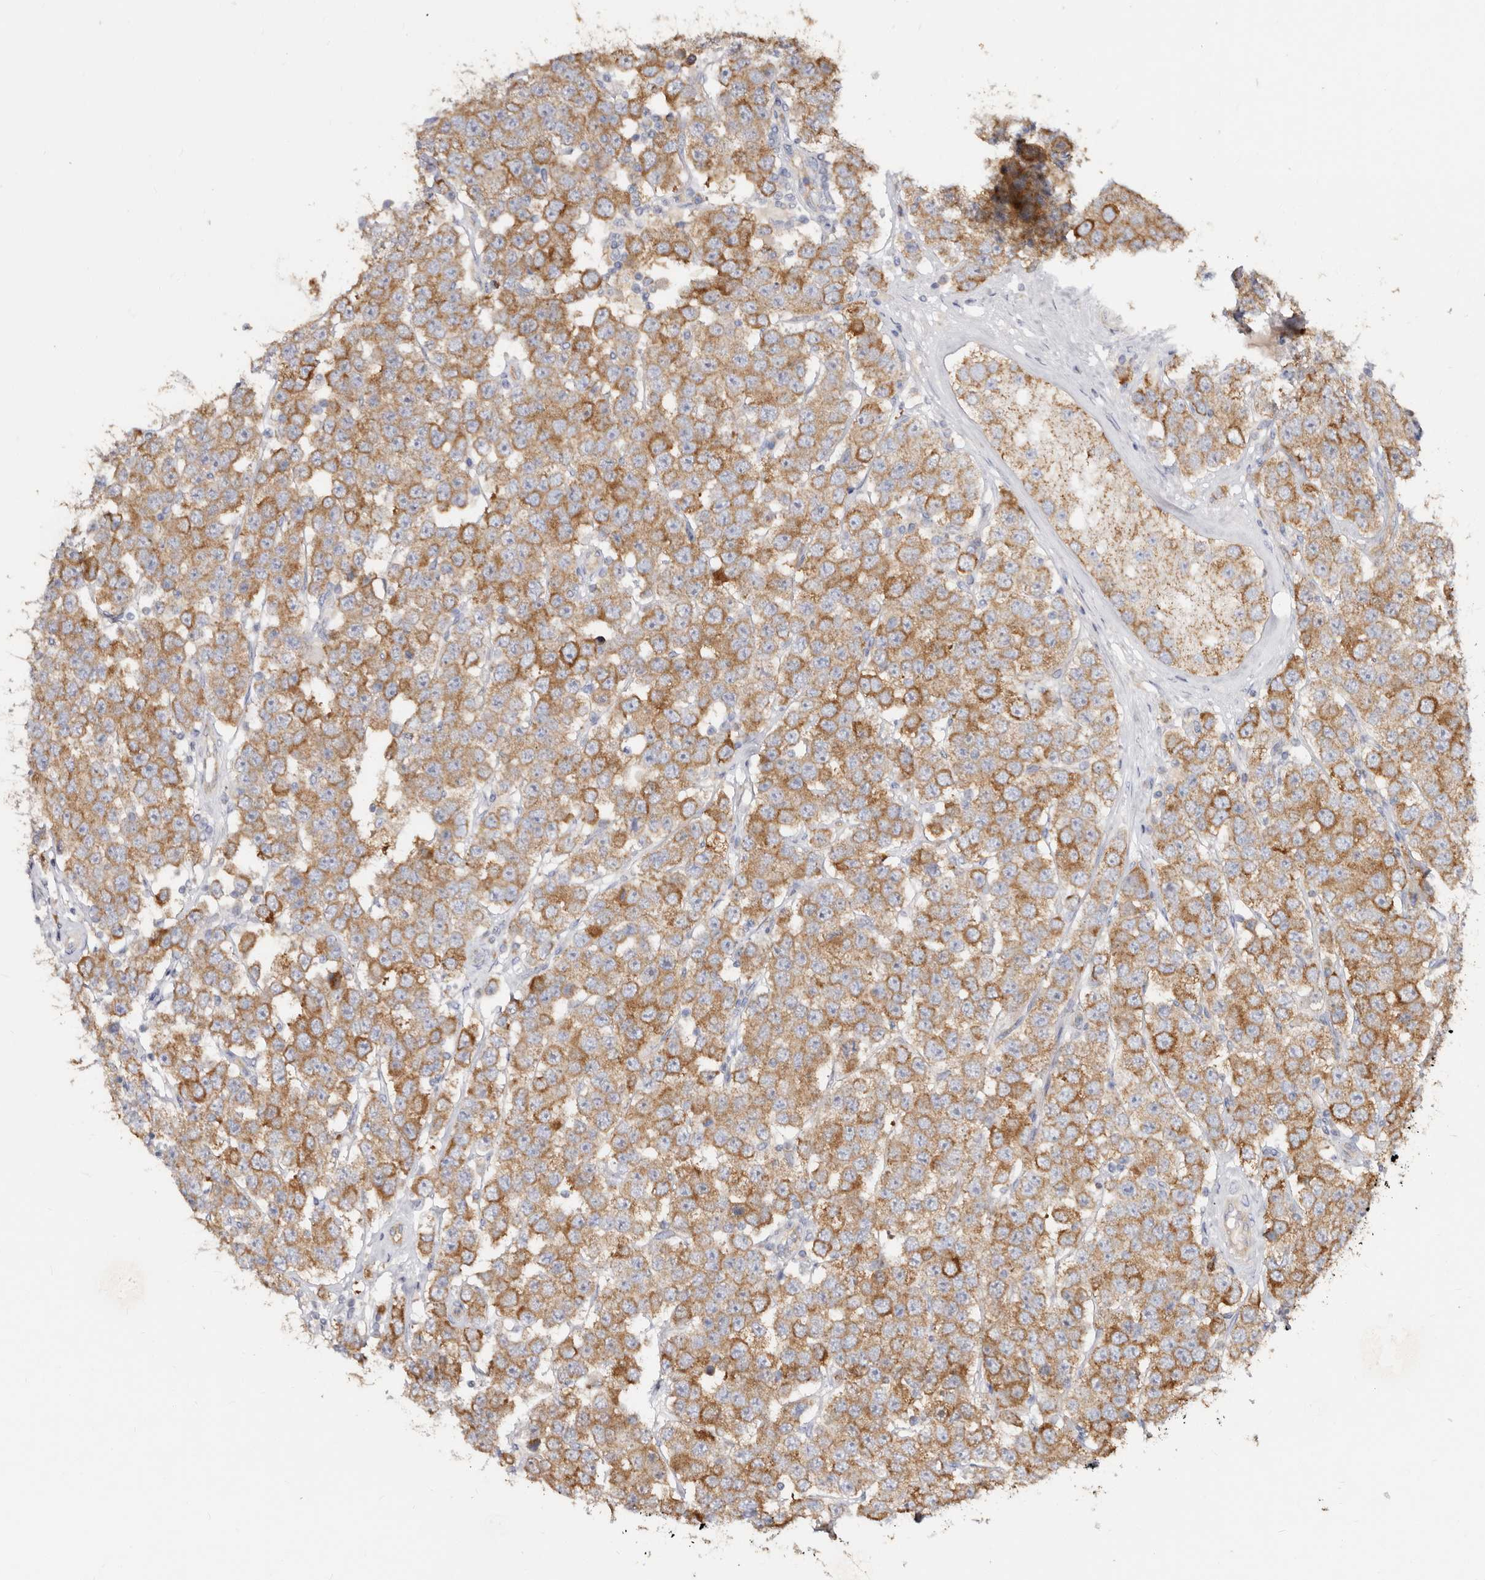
{"staining": {"intensity": "moderate", "quantity": ">75%", "location": "cytoplasmic/membranous"}, "tissue": "testis cancer", "cell_type": "Tumor cells", "image_type": "cancer", "snomed": [{"axis": "morphology", "description": "Seminoma, NOS"}, {"axis": "topography", "description": "Testis"}], "caption": "IHC micrograph of testis cancer stained for a protein (brown), which displays medium levels of moderate cytoplasmic/membranous expression in about >75% of tumor cells.", "gene": "BAIAP2L1", "patient": {"sex": "male", "age": 28}}